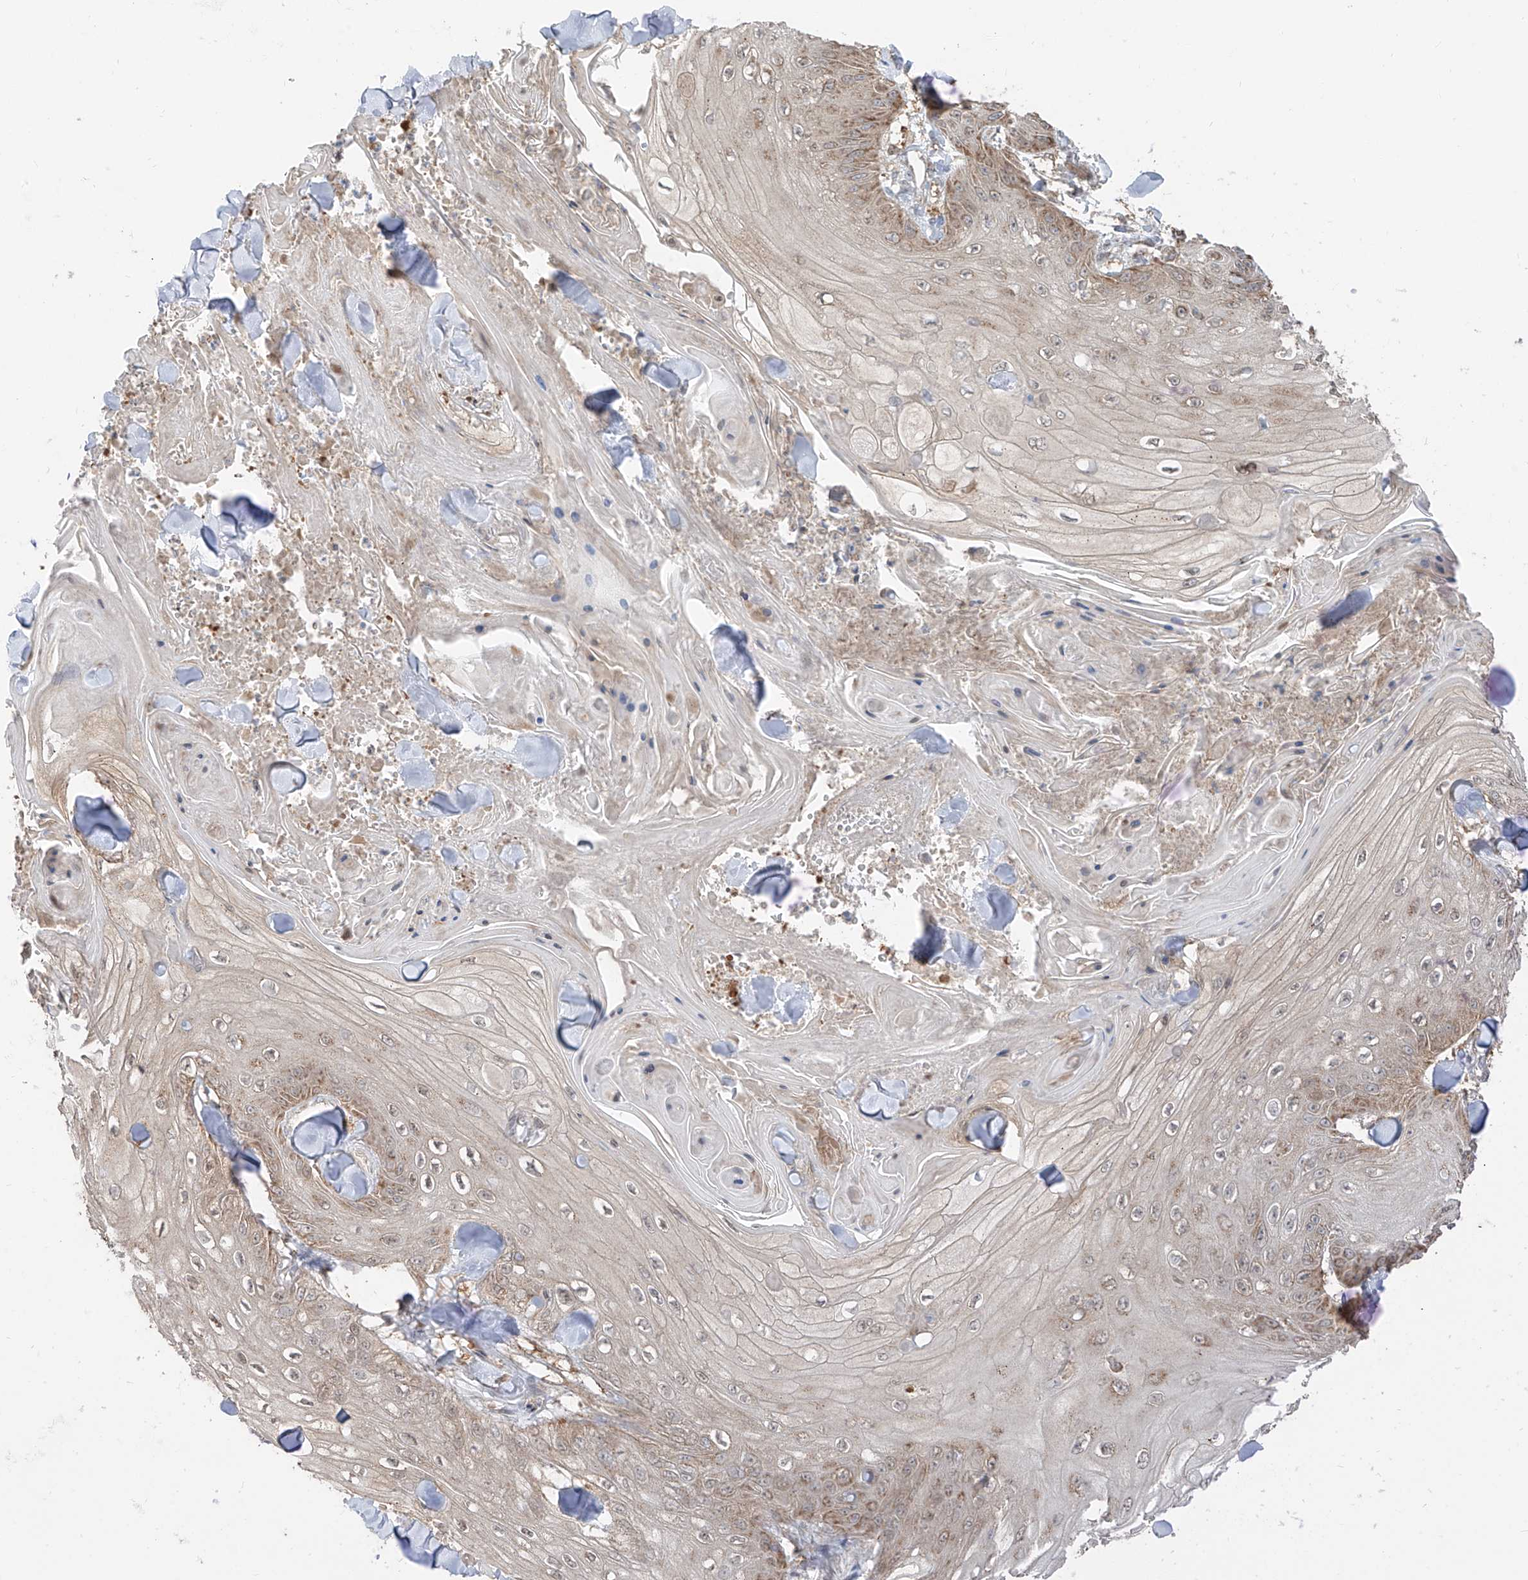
{"staining": {"intensity": "moderate", "quantity": "<25%", "location": "cytoplasmic/membranous"}, "tissue": "skin cancer", "cell_type": "Tumor cells", "image_type": "cancer", "snomed": [{"axis": "morphology", "description": "Squamous cell carcinoma, NOS"}, {"axis": "topography", "description": "Skin"}], "caption": "Moderate cytoplasmic/membranous staining is appreciated in approximately <25% of tumor cells in skin cancer. The protein is stained brown, and the nuclei are stained in blue (DAB (3,3'-diaminobenzidine) IHC with brightfield microscopy, high magnification).", "gene": "ETHE1", "patient": {"sex": "male", "age": 74}}